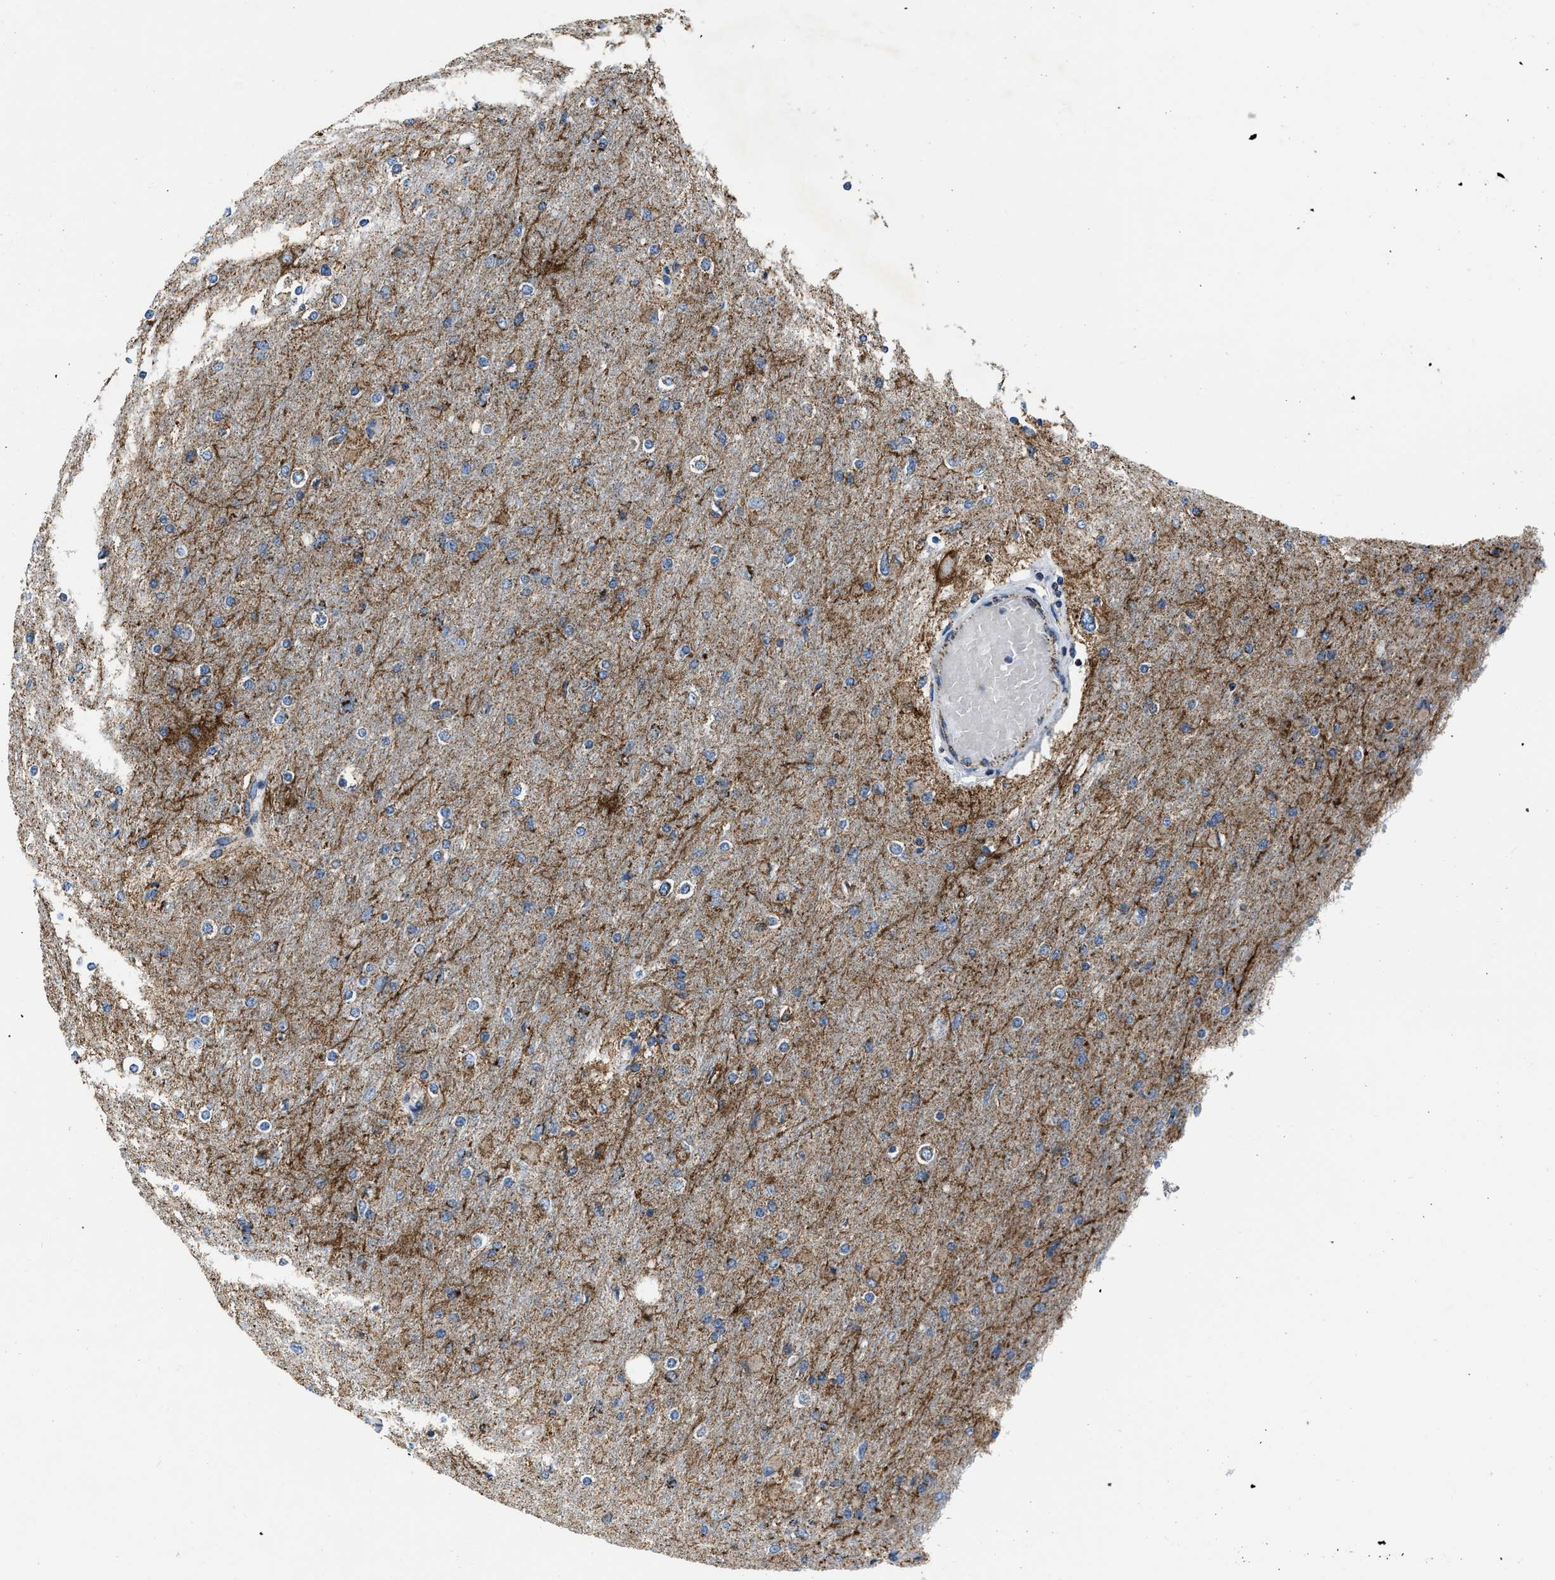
{"staining": {"intensity": "moderate", "quantity": ">75%", "location": "cytoplasmic/membranous"}, "tissue": "glioma", "cell_type": "Tumor cells", "image_type": "cancer", "snomed": [{"axis": "morphology", "description": "Glioma, malignant, High grade"}, {"axis": "topography", "description": "Cerebral cortex"}], "caption": "Moderate cytoplasmic/membranous staining is appreciated in approximately >75% of tumor cells in glioma. The staining is performed using DAB brown chromogen to label protein expression. The nuclei are counter-stained blue using hematoxylin.", "gene": "NSD3", "patient": {"sex": "female", "age": 36}}